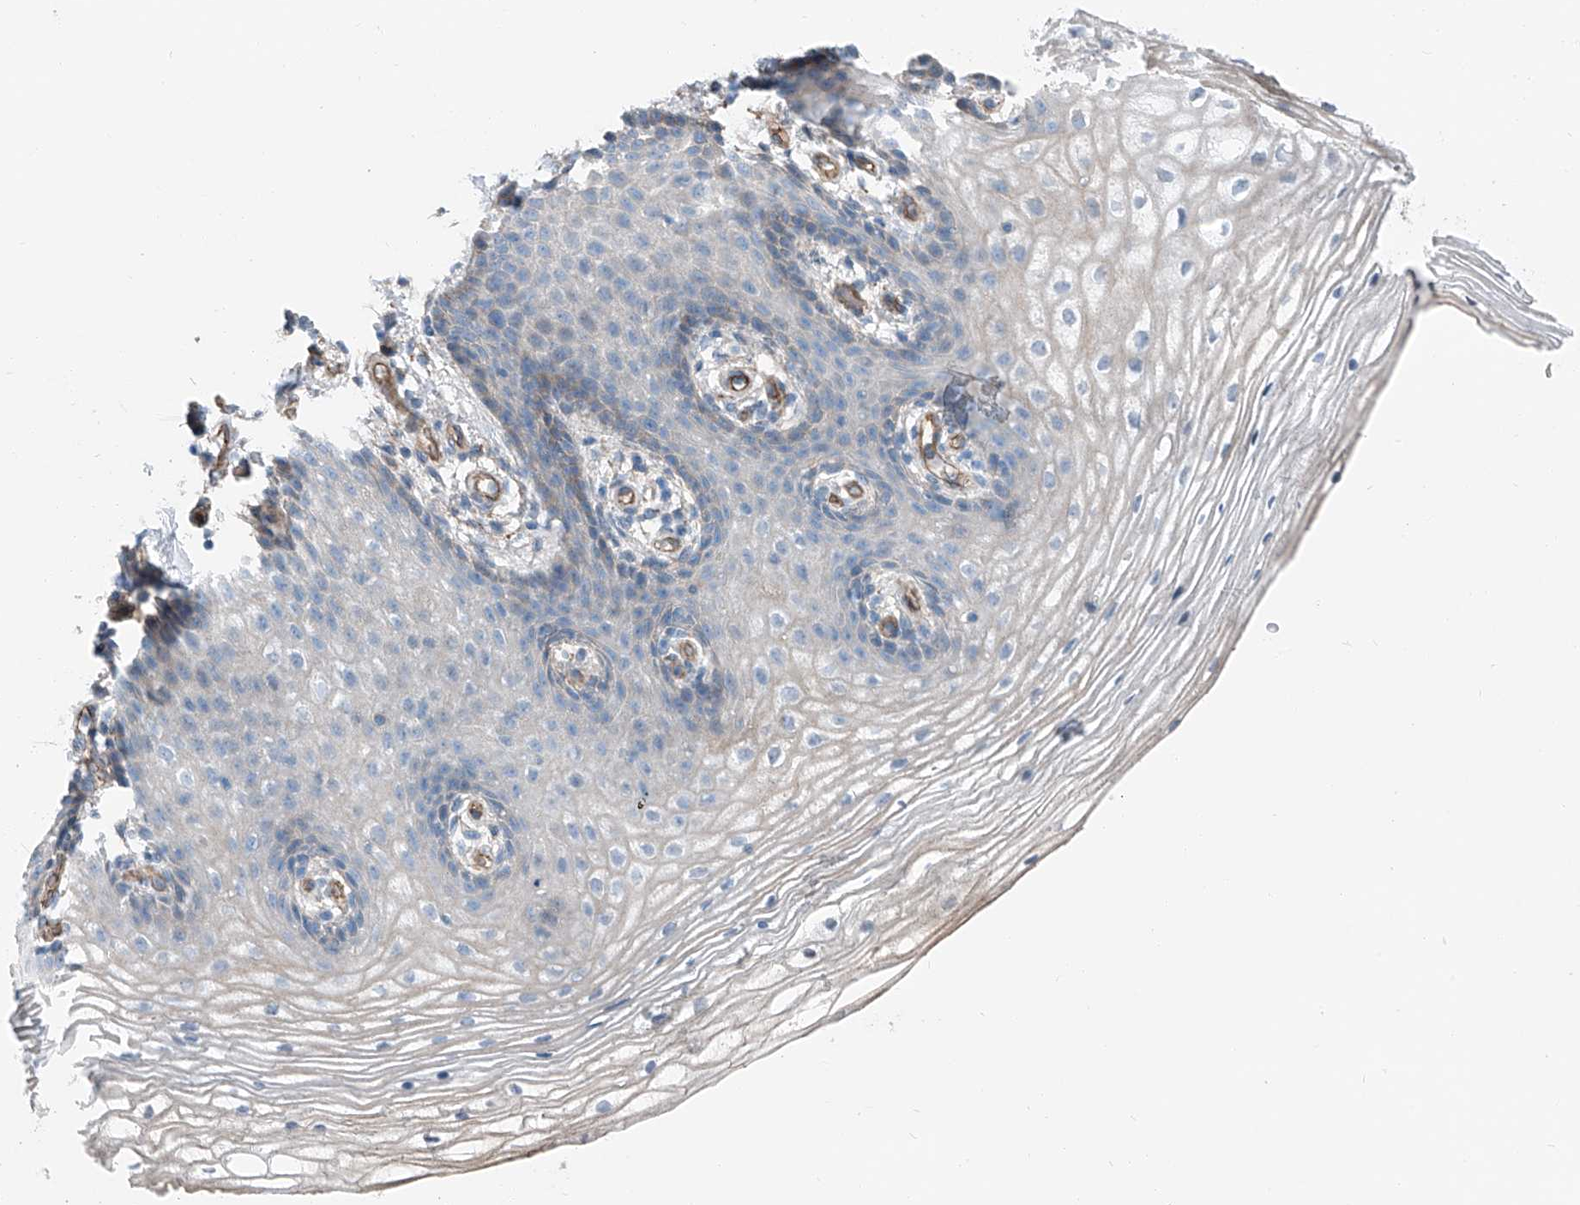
{"staining": {"intensity": "weak", "quantity": "<25%", "location": "cytoplasmic/membranous"}, "tissue": "vagina", "cell_type": "Squamous epithelial cells", "image_type": "normal", "snomed": [{"axis": "morphology", "description": "Normal tissue, NOS"}, {"axis": "topography", "description": "Vagina"}], "caption": "Immunohistochemistry of normal human vagina displays no expression in squamous epithelial cells.", "gene": "THEMIS2", "patient": {"sex": "female", "age": 60}}